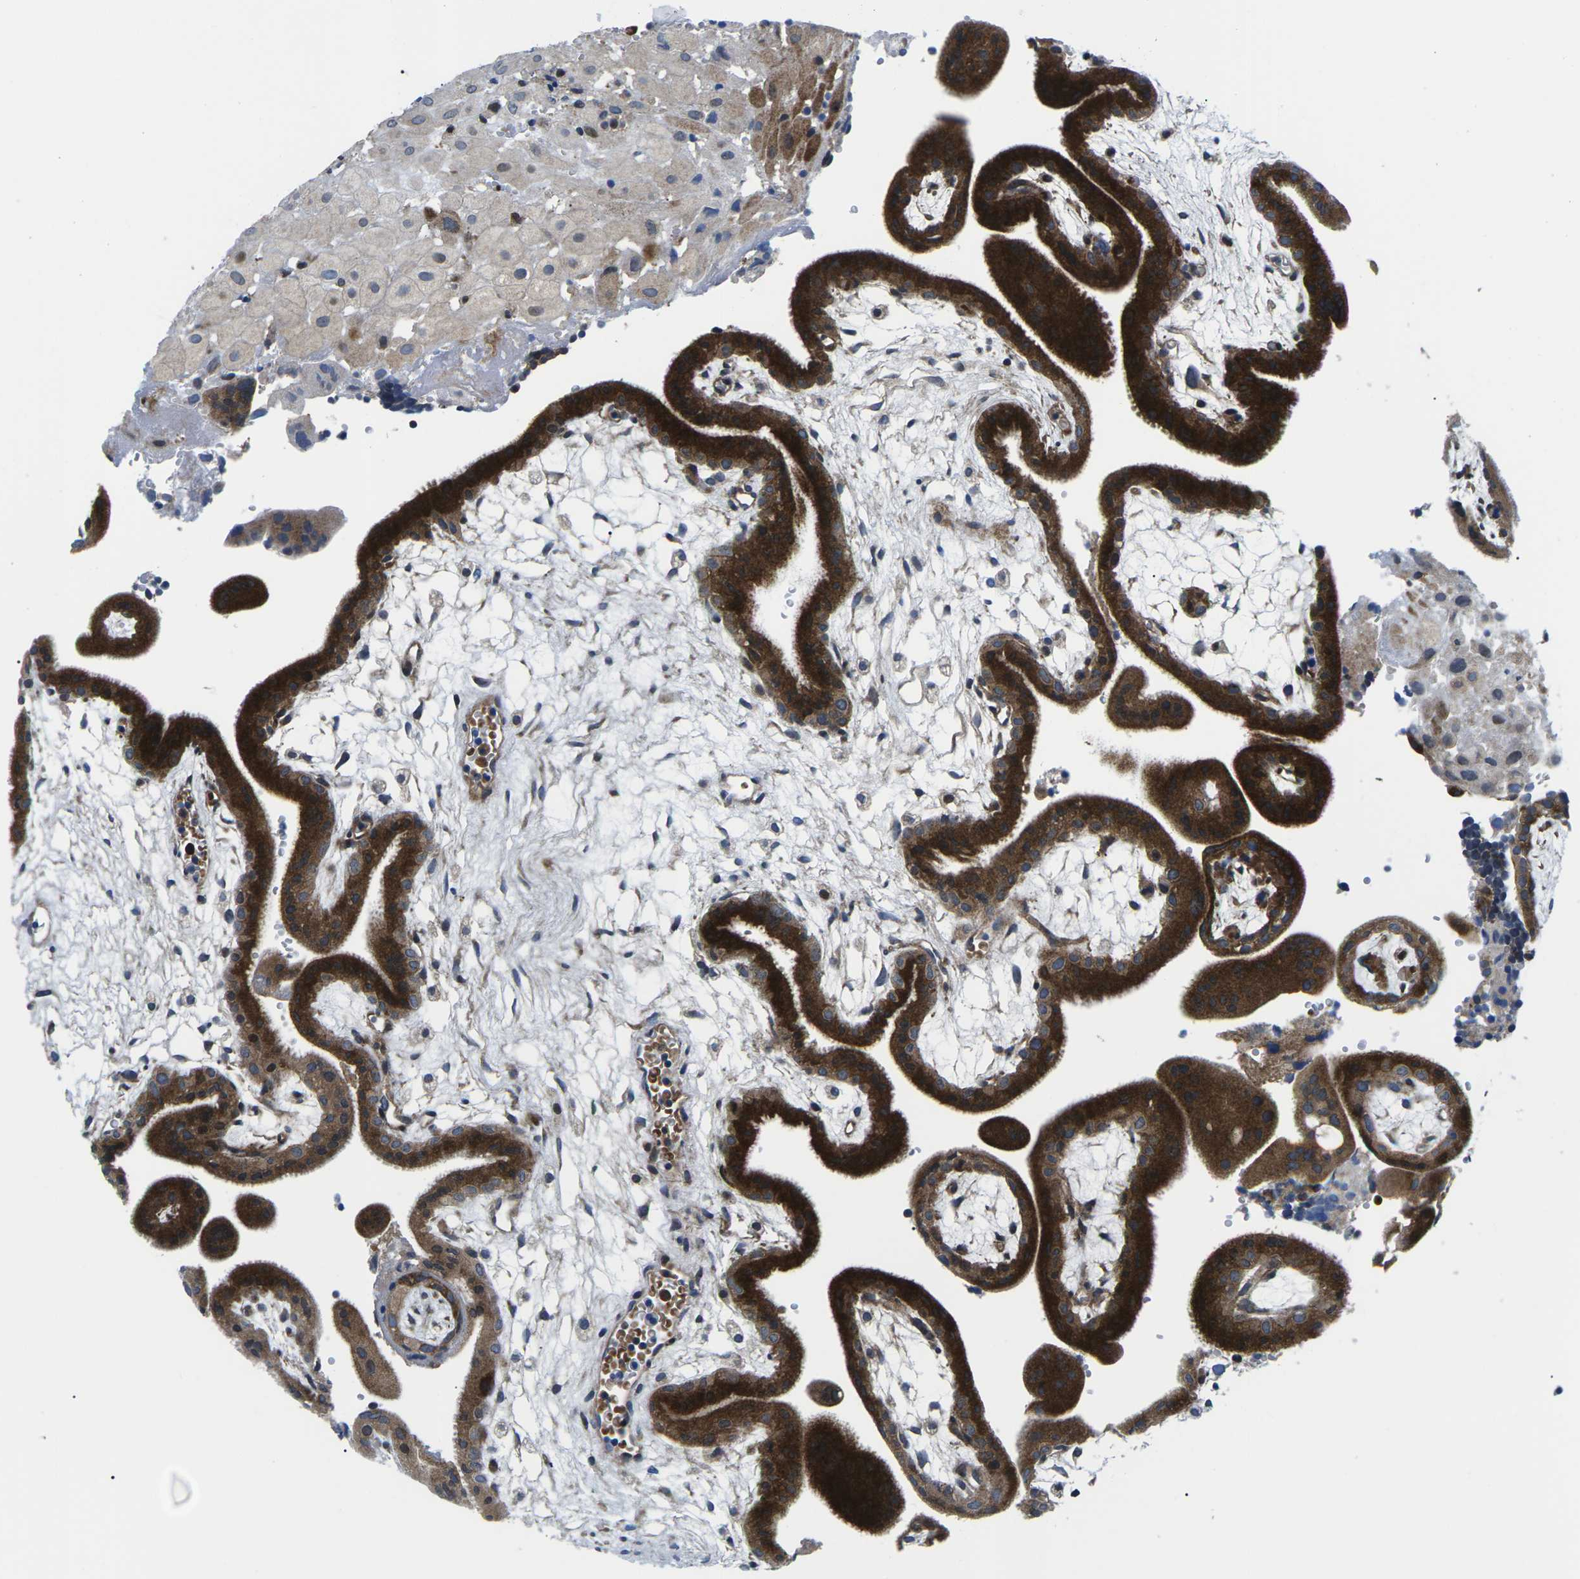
{"staining": {"intensity": "strong", "quantity": "25%-75%", "location": "cytoplasmic/membranous"}, "tissue": "placenta", "cell_type": "Decidual cells", "image_type": "normal", "snomed": [{"axis": "morphology", "description": "Normal tissue, NOS"}, {"axis": "topography", "description": "Placenta"}], "caption": "Immunohistochemical staining of benign human placenta displays high levels of strong cytoplasmic/membranous staining in approximately 25%-75% of decidual cells.", "gene": "EIF4E", "patient": {"sex": "female", "age": 18}}